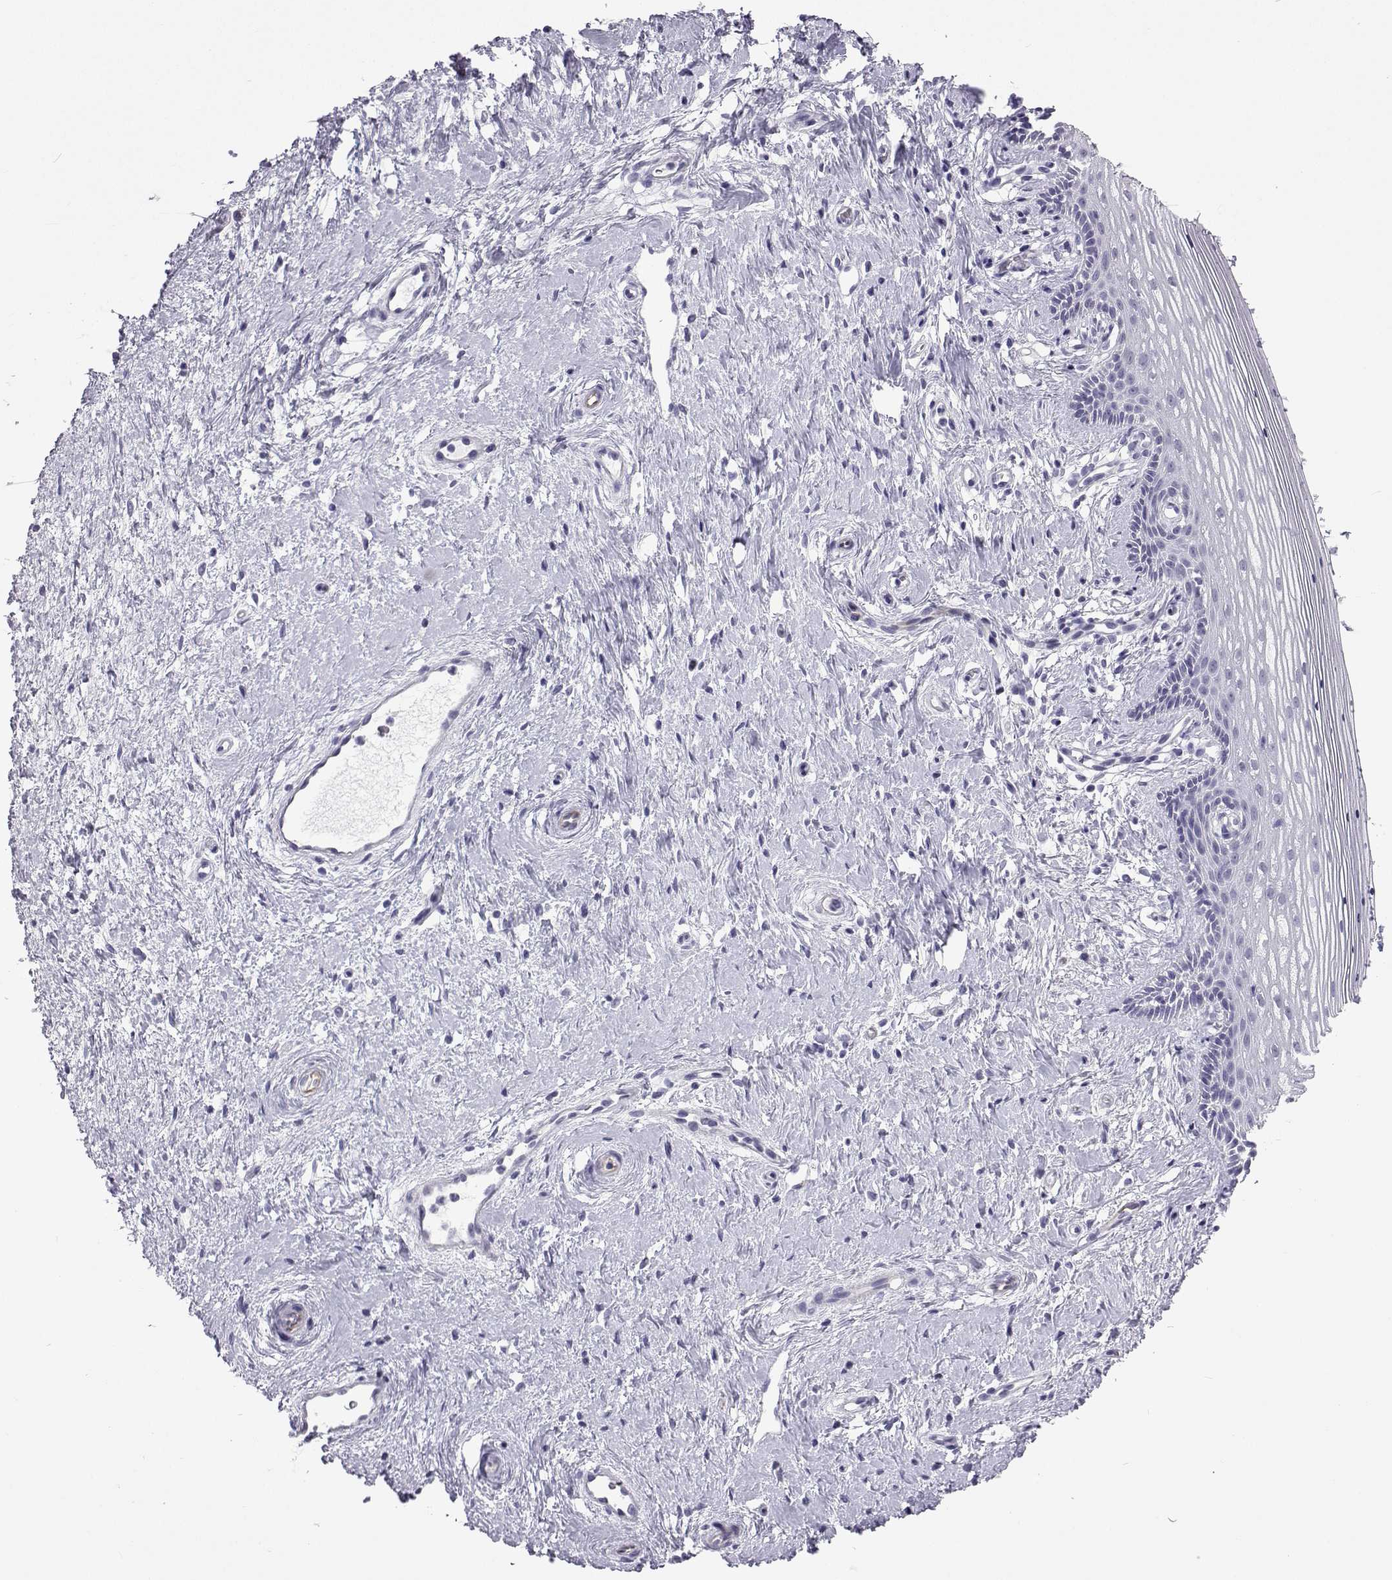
{"staining": {"intensity": "negative", "quantity": "none", "location": "none"}, "tissue": "vagina", "cell_type": "Squamous epithelial cells", "image_type": "normal", "snomed": [{"axis": "morphology", "description": "Normal tissue, NOS"}, {"axis": "topography", "description": "Vagina"}], "caption": "Histopathology image shows no protein positivity in squamous epithelial cells of normal vagina.", "gene": "GALM", "patient": {"sex": "female", "age": 42}}